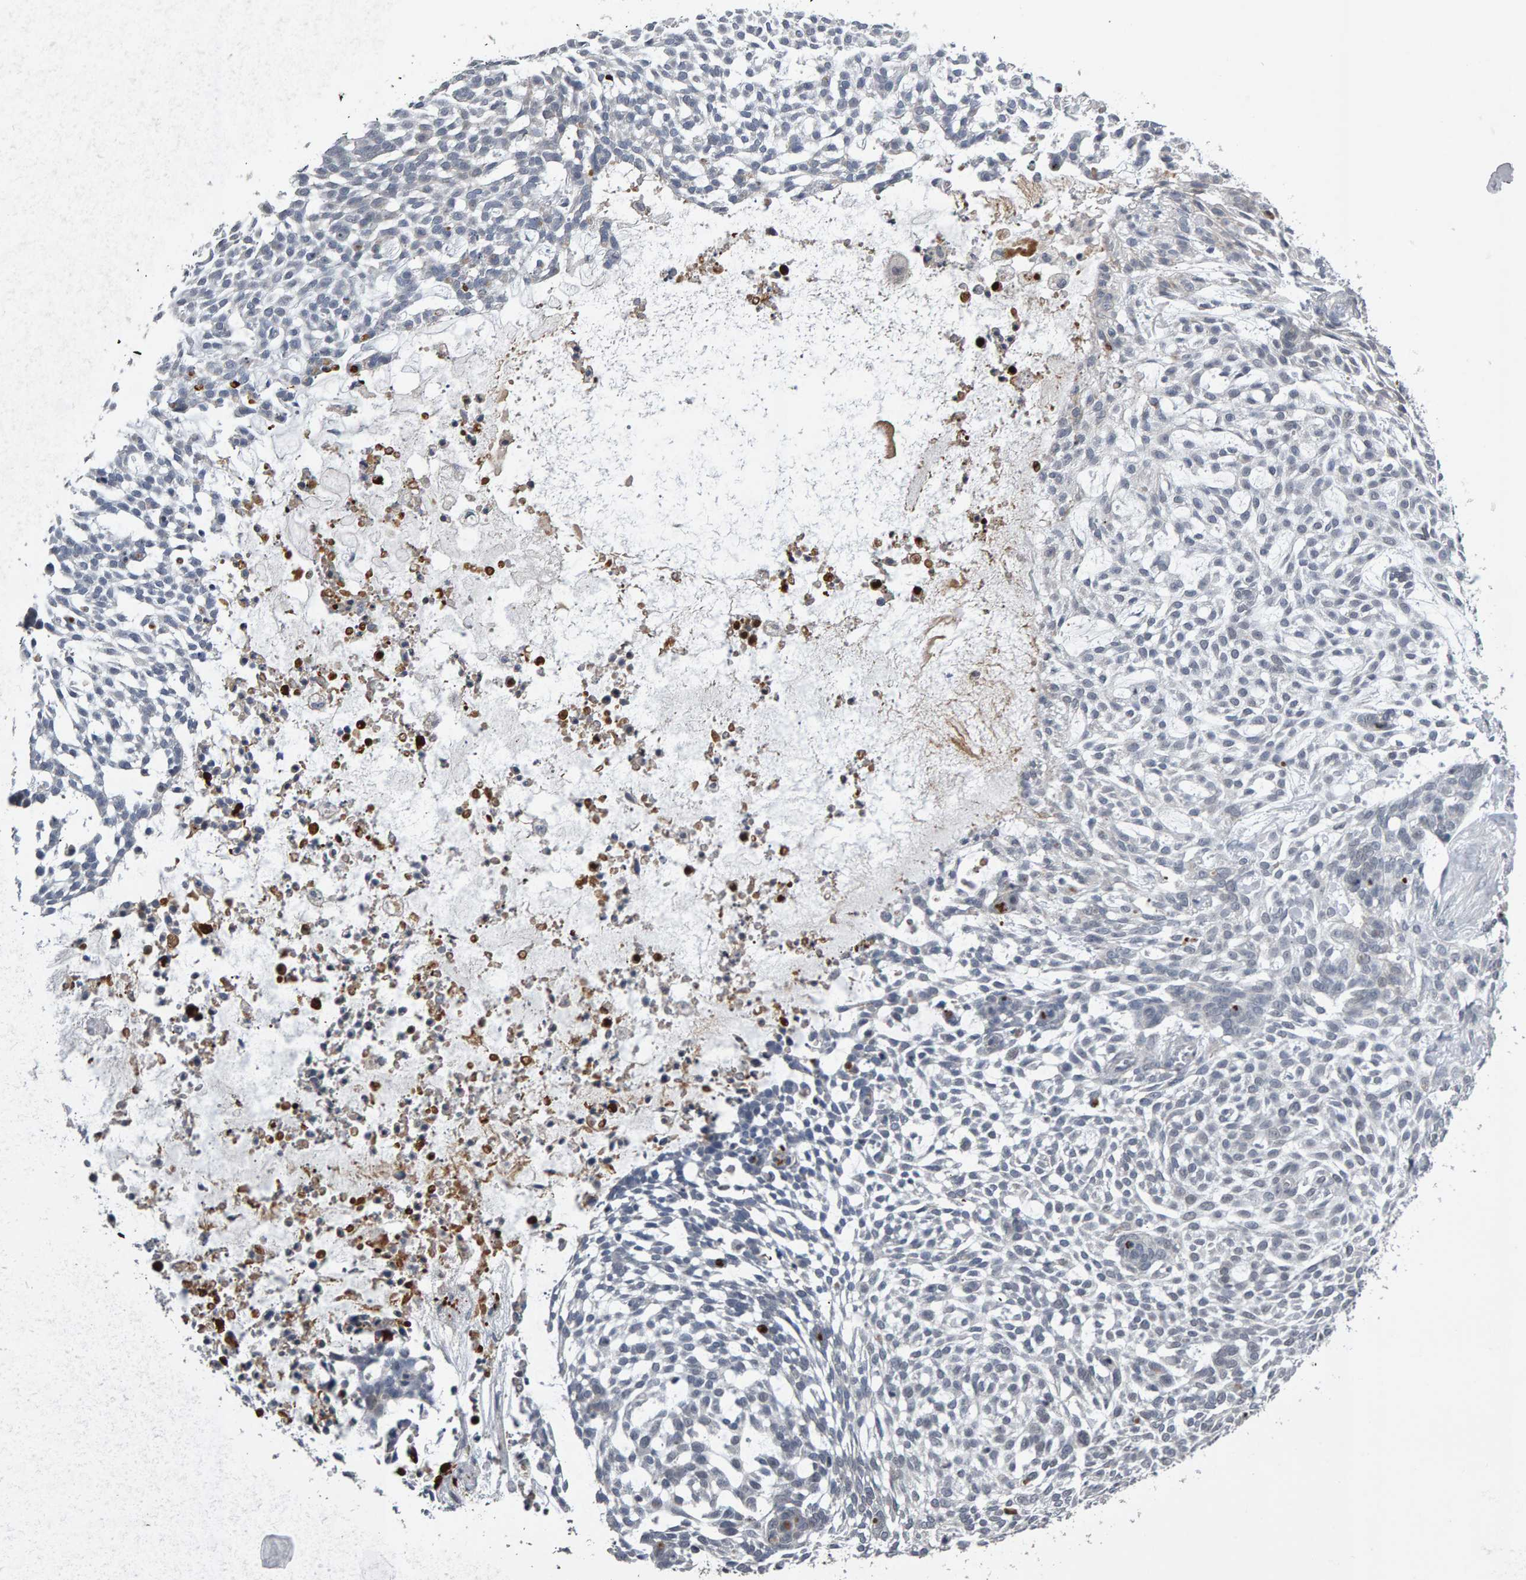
{"staining": {"intensity": "negative", "quantity": "none", "location": "none"}, "tissue": "skin cancer", "cell_type": "Tumor cells", "image_type": "cancer", "snomed": [{"axis": "morphology", "description": "Basal cell carcinoma"}, {"axis": "topography", "description": "Skin"}], "caption": "High magnification brightfield microscopy of skin basal cell carcinoma stained with DAB (brown) and counterstained with hematoxylin (blue): tumor cells show no significant positivity.", "gene": "IPO8", "patient": {"sex": "female", "age": 64}}